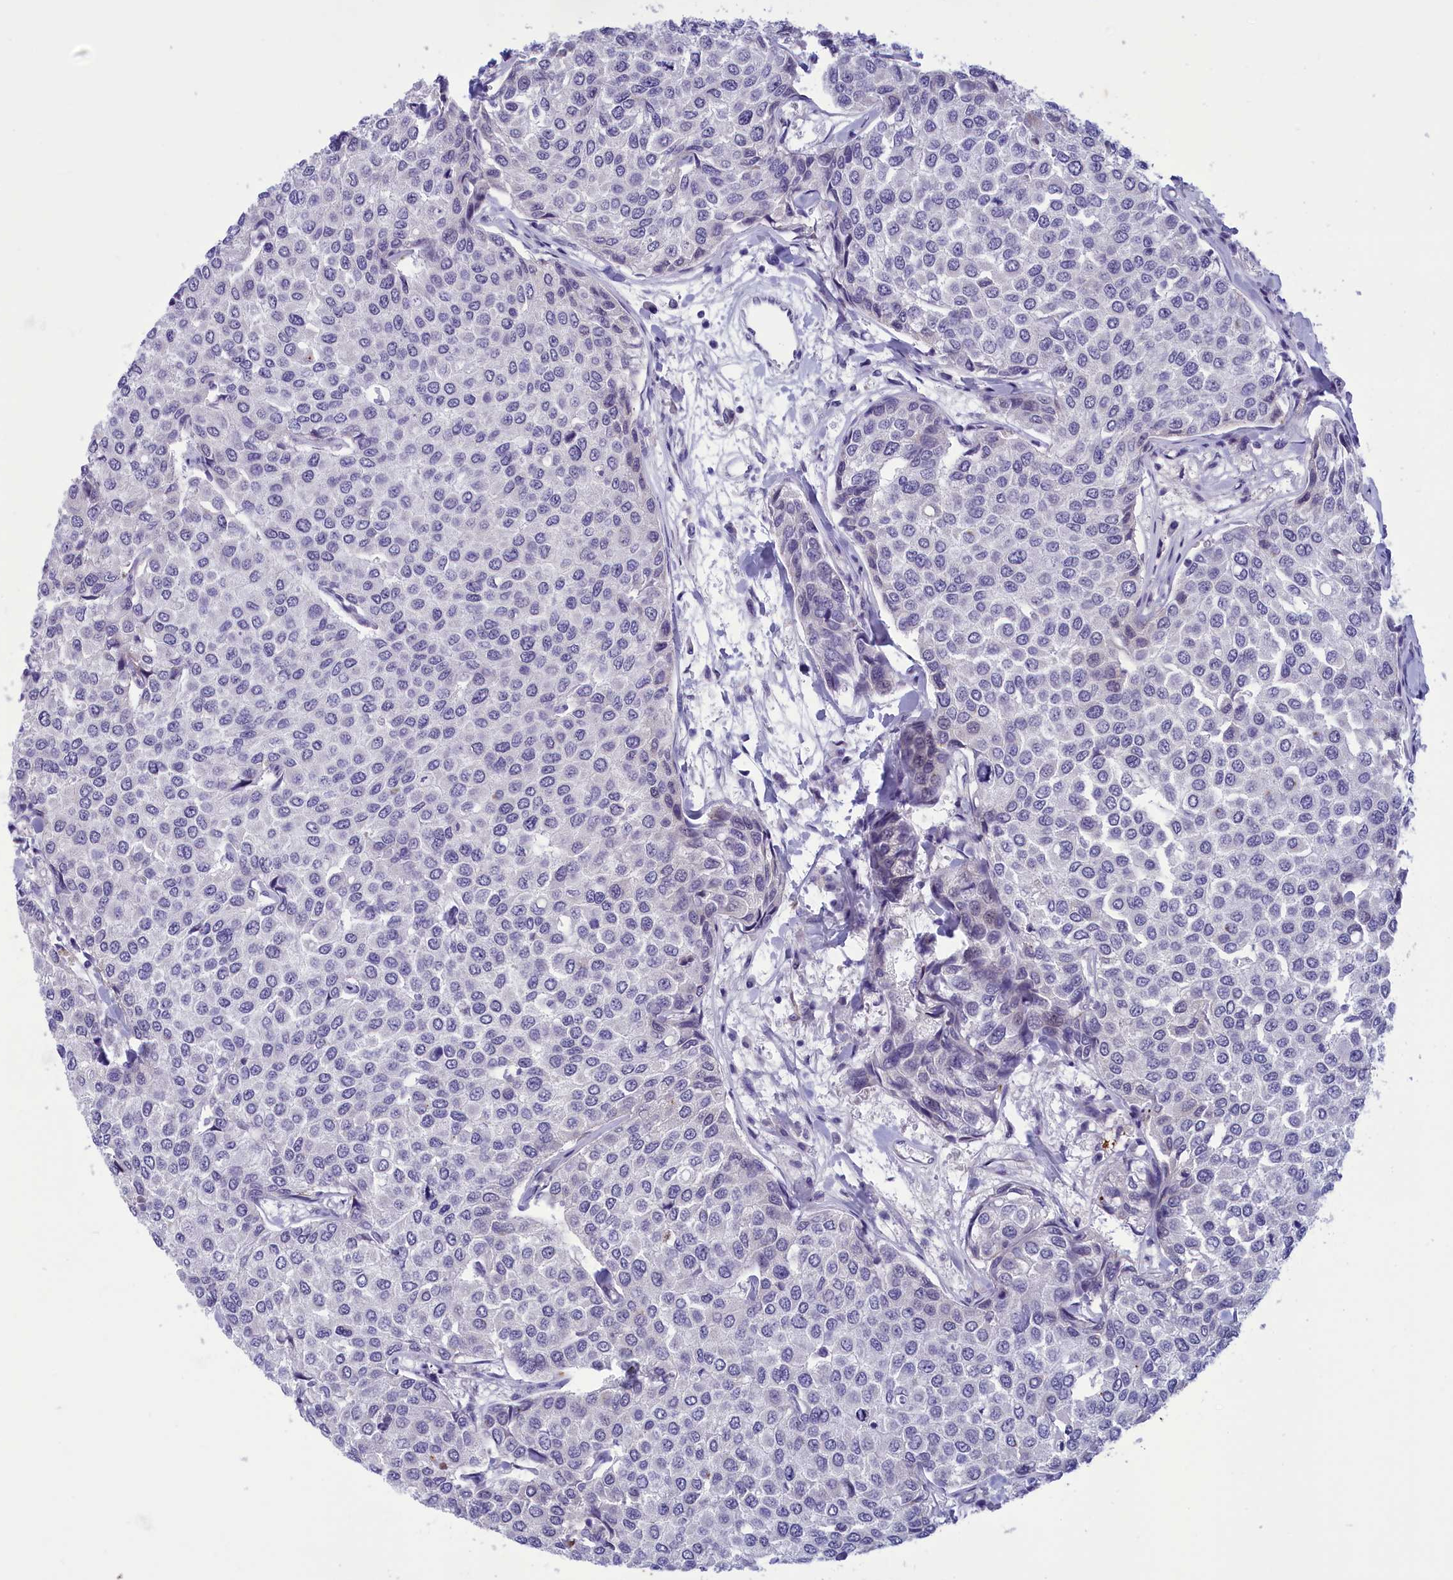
{"staining": {"intensity": "negative", "quantity": "none", "location": "none"}, "tissue": "breast cancer", "cell_type": "Tumor cells", "image_type": "cancer", "snomed": [{"axis": "morphology", "description": "Duct carcinoma"}, {"axis": "topography", "description": "Breast"}], "caption": "A histopathology image of breast cancer (infiltrating ductal carcinoma) stained for a protein shows no brown staining in tumor cells.", "gene": "ELOA2", "patient": {"sex": "female", "age": 55}}